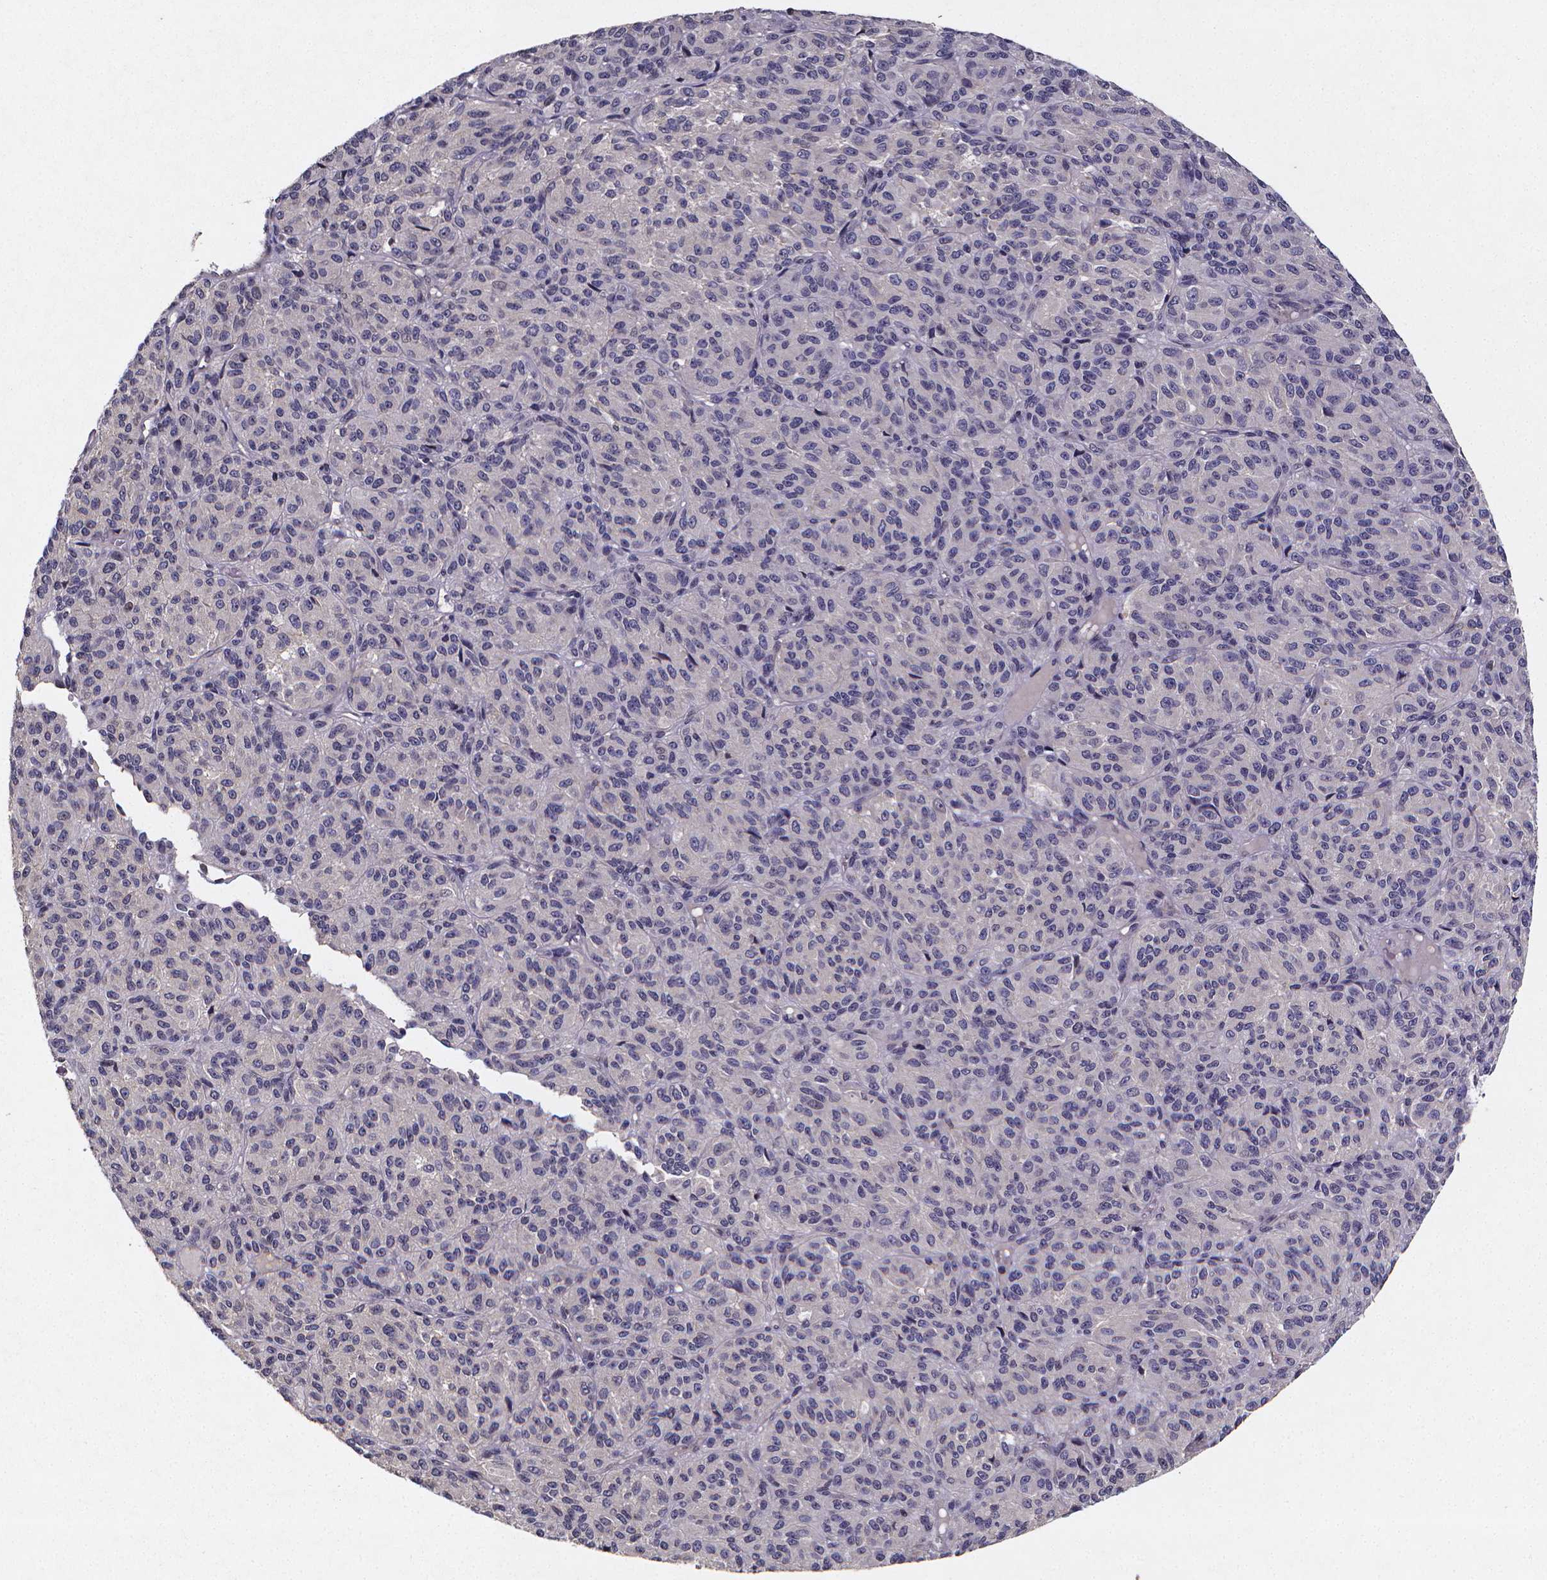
{"staining": {"intensity": "negative", "quantity": "none", "location": "none"}, "tissue": "melanoma", "cell_type": "Tumor cells", "image_type": "cancer", "snomed": [{"axis": "morphology", "description": "Malignant melanoma, Metastatic site"}, {"axis": "topography", "description": "Brain"}], "caption": "Immunohistochemistry (IHC) image of human melanoma stained for a protein (brown), which displays no expression in tumor cells.", "gene": "TP73", "patient": {"sex": "female", "age": 56}}